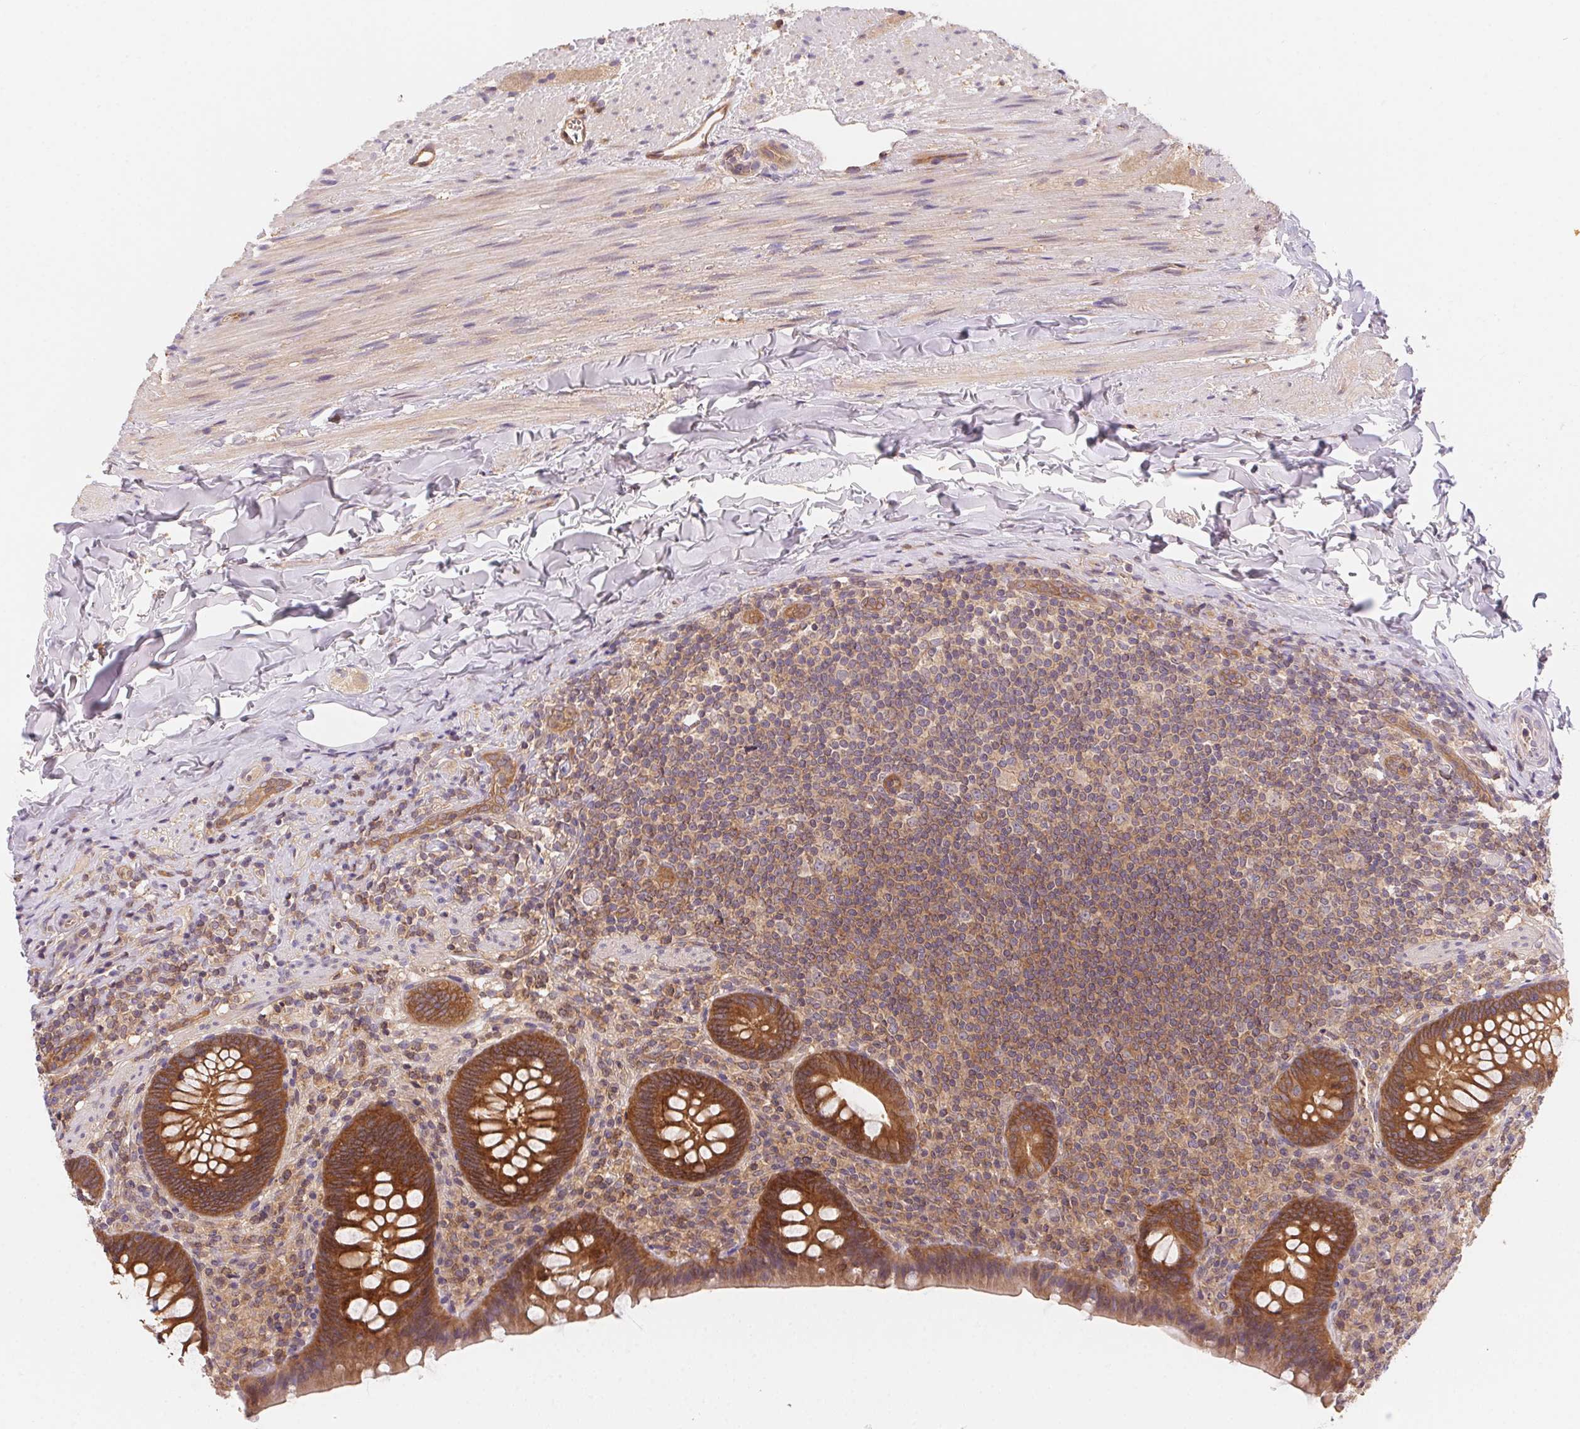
{"staining": {"intensity": "moderate", "quantity": ">75%", "location": "cytoplasmic/membranous"}, "tissue": "appendix", "cell_type": "Glandular cells", "image_type": "normal", "snomed": [{"axis": "morphology", "description": "Normal tissue, NOS"}, {"axis": "topography", "description": "Appendix"}], "caption": "Brown immunohistochemical staining in unremarkable human appendix displays moderate cytoplasmic/membranous staining in about >75% of glandular cells.", "gene": "PRKAA1", "patient": {"sex": "male", "age": 47}}